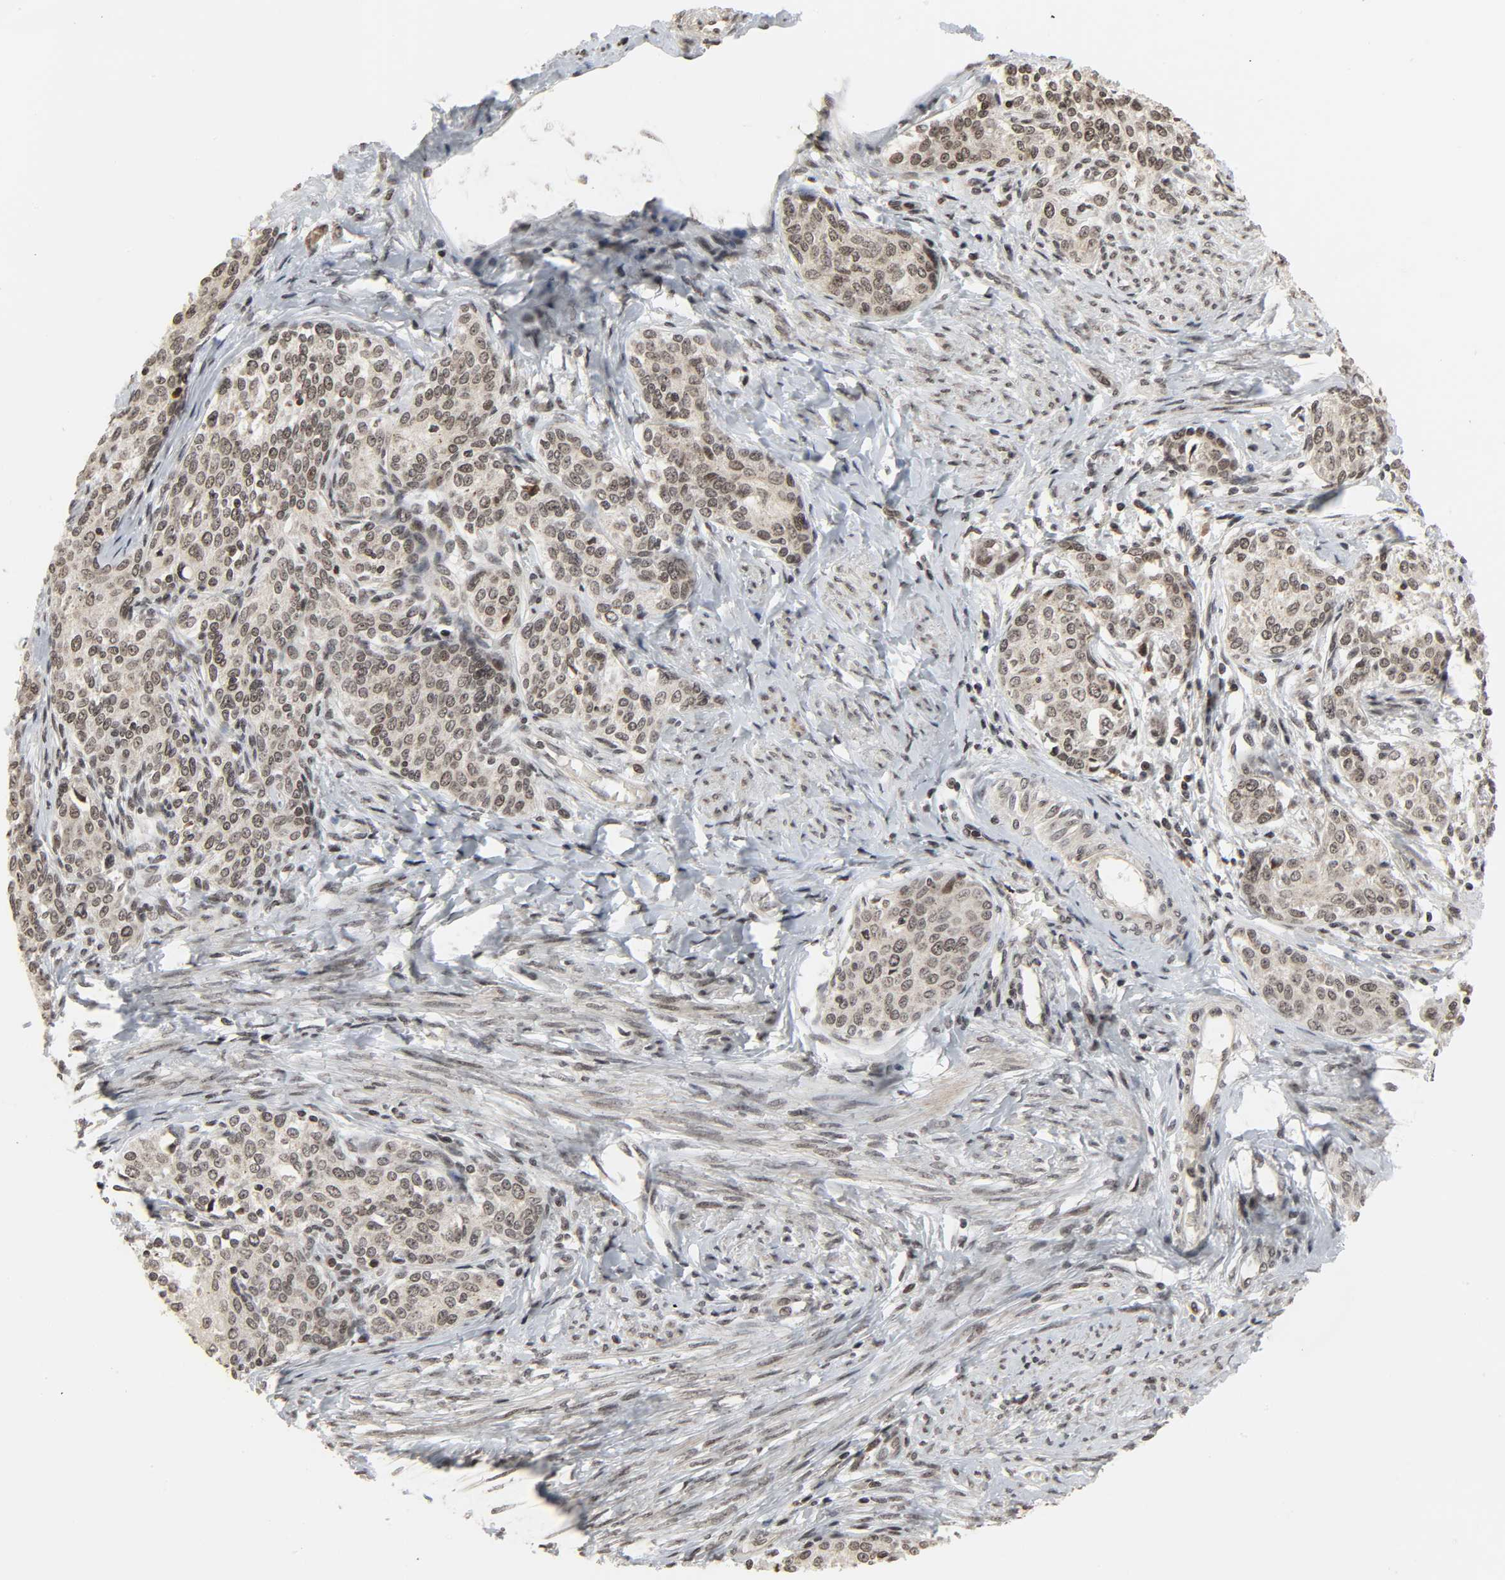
{"staining": {"intensity": "weak", "quantity": "25%-75%", "location": "nuclear"}, "tissue": "cervical cancer", "cell_type": "Tumor cells", "image_type": "cancer", "snomed": [{"axis": "morphology", "description": "Squamous cell carcinoma, NOS"}, {"axis": "morphology", "description": "Adenocarcinoma, NOS"}, {"axis": "topography", "description": "Cervix"}], "caption": "A photomicrograph of cervical cancer (squamous cell carcinoma) stained for a protein demonstrates weak nuclear brown staining in tumor cells. Nuclei are stained in blue.", "gene": "XRCC1", "patient": {"sex": "female", "age": 52}}